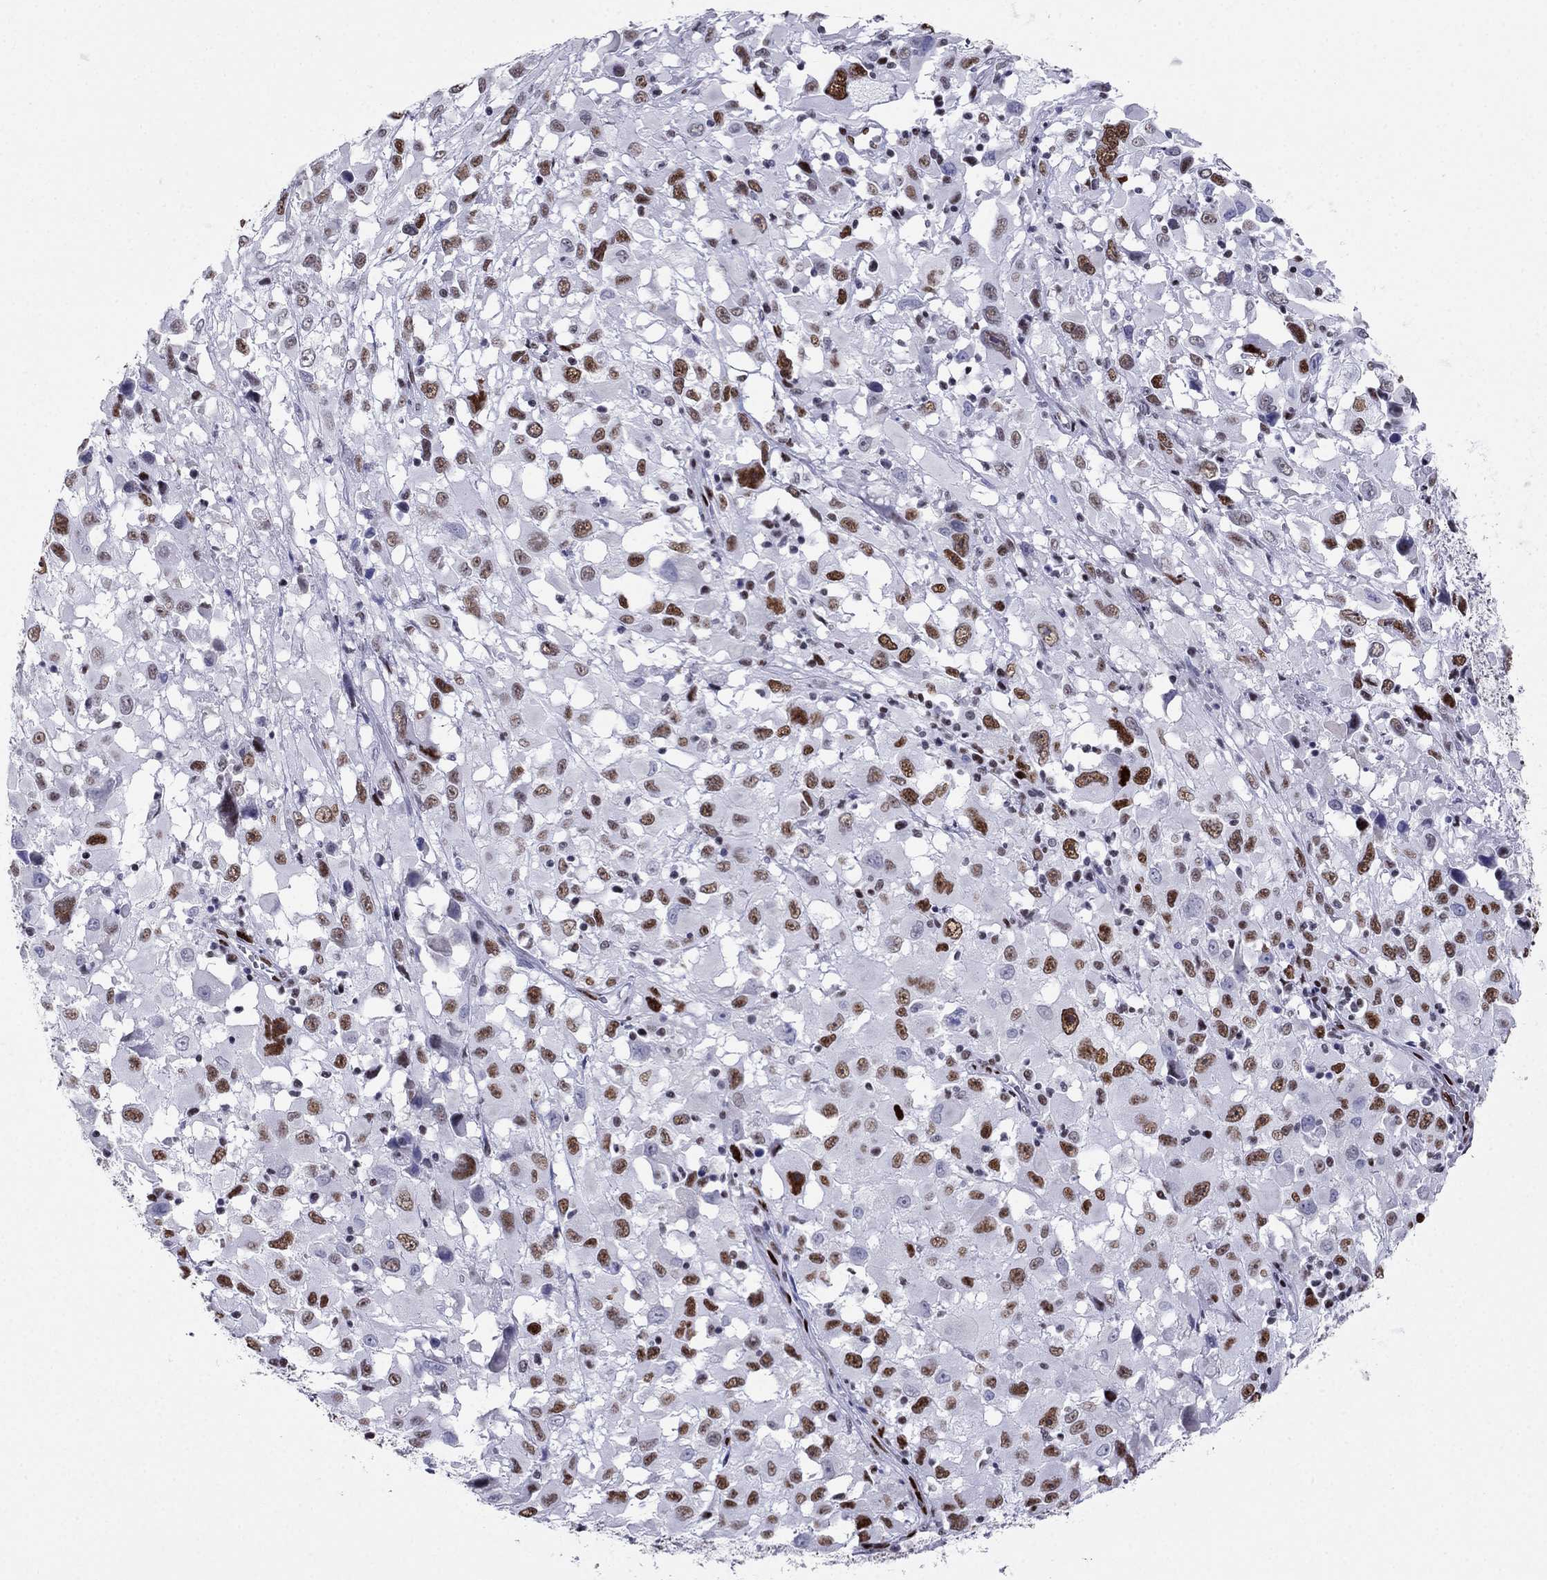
{"staining": {"intensity": "strong", "quantity": ">75%", "location": "nuclear"}, "tissue": "melanoma", "cell_type": "Tumor cells", "image_type": "cancer", "snomed": [{"axis": "morphology", "description": "Malignant melanoma, Metastatic site"}, {"axis": "topography", "description": "Soft tissue"}], "caption": "DAB (3,3'-diaminobenzidine) immunohistochemical staining of human melanoma reveals strong nuclear protein staining in approximately >75% of tumor cells.", "gene": "PPM1G", "patient": {"sex": "male", "age": 50}}